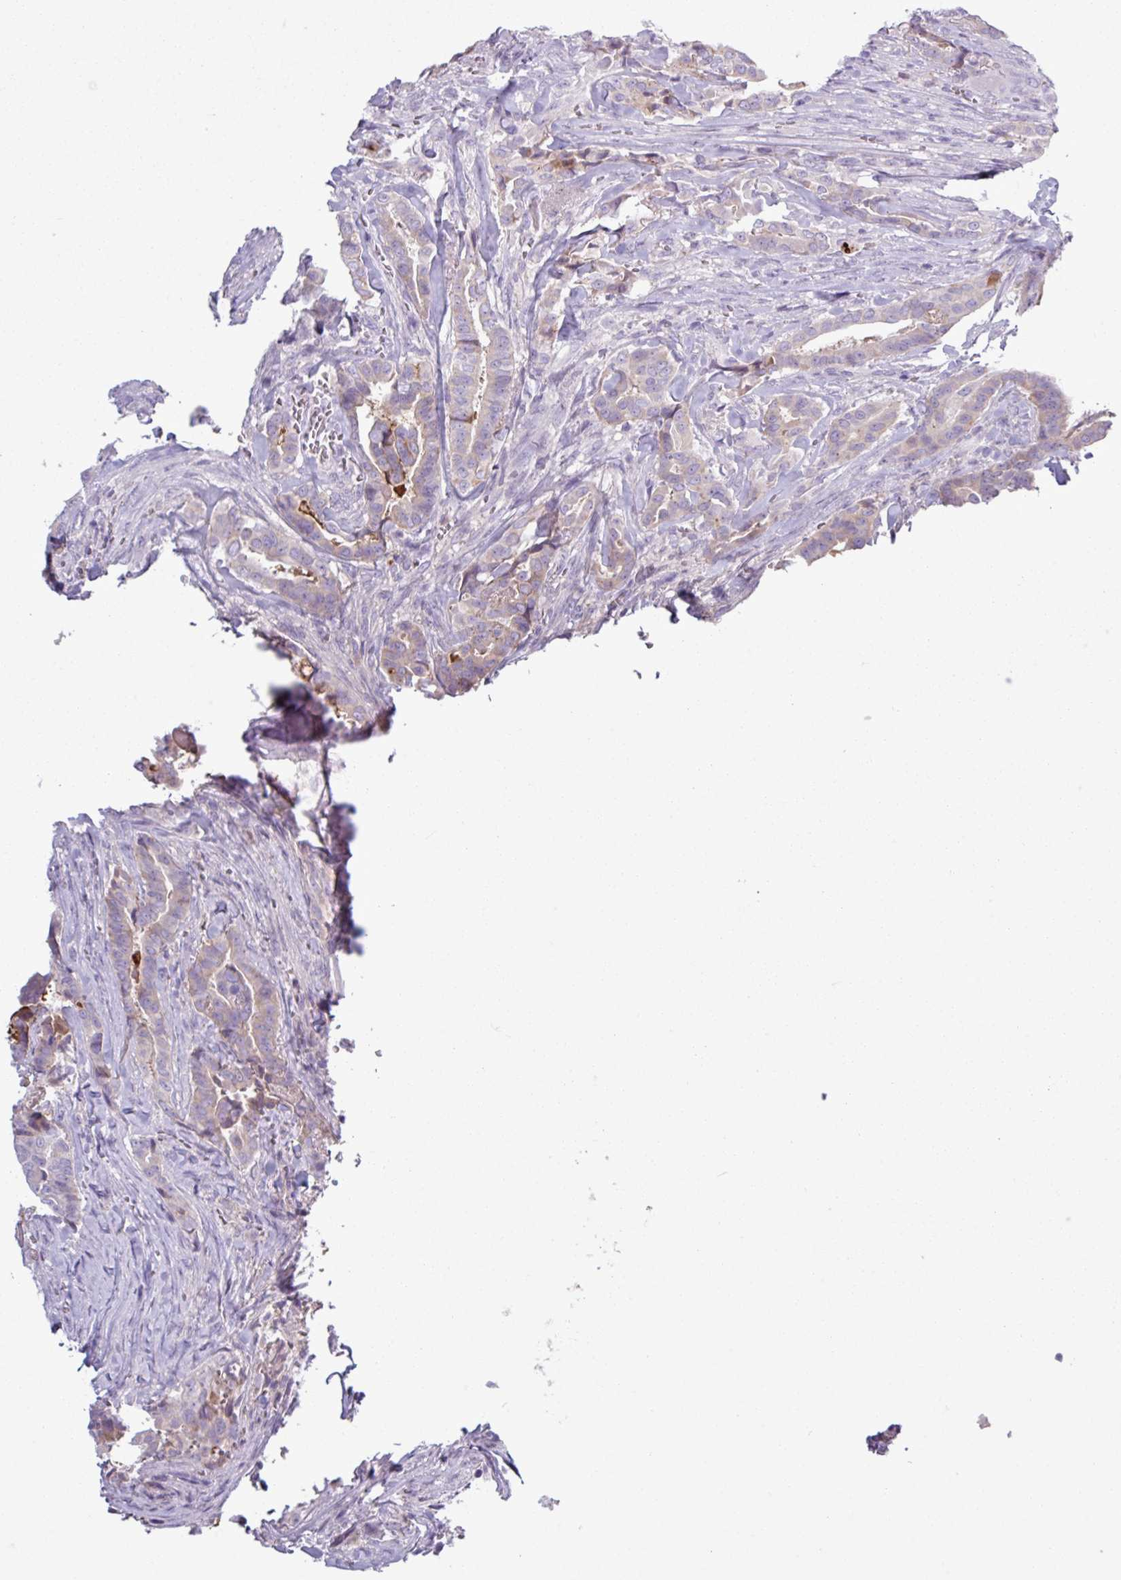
{"staining": {"intensity": "weak", "quantity": "<25%", "location": "cytoplasmic/membranous"}, "tissue": "thyroid cancer", "cell_type": "Tumor cells", "image_type": "cancer", "snomed": [{"axis": "morphology", "description": "Papillary adenocarcinoma, NOS"}, {"axis": "topography", "description": "Thyroid gland"}], "caption": "The image demonstrates no staining of tumor cells in thyroid cancer. (DAB IHC with hematoxylin counter stain).", "gene": "C4B", "patient": {"sex": "male", "age": 61}}